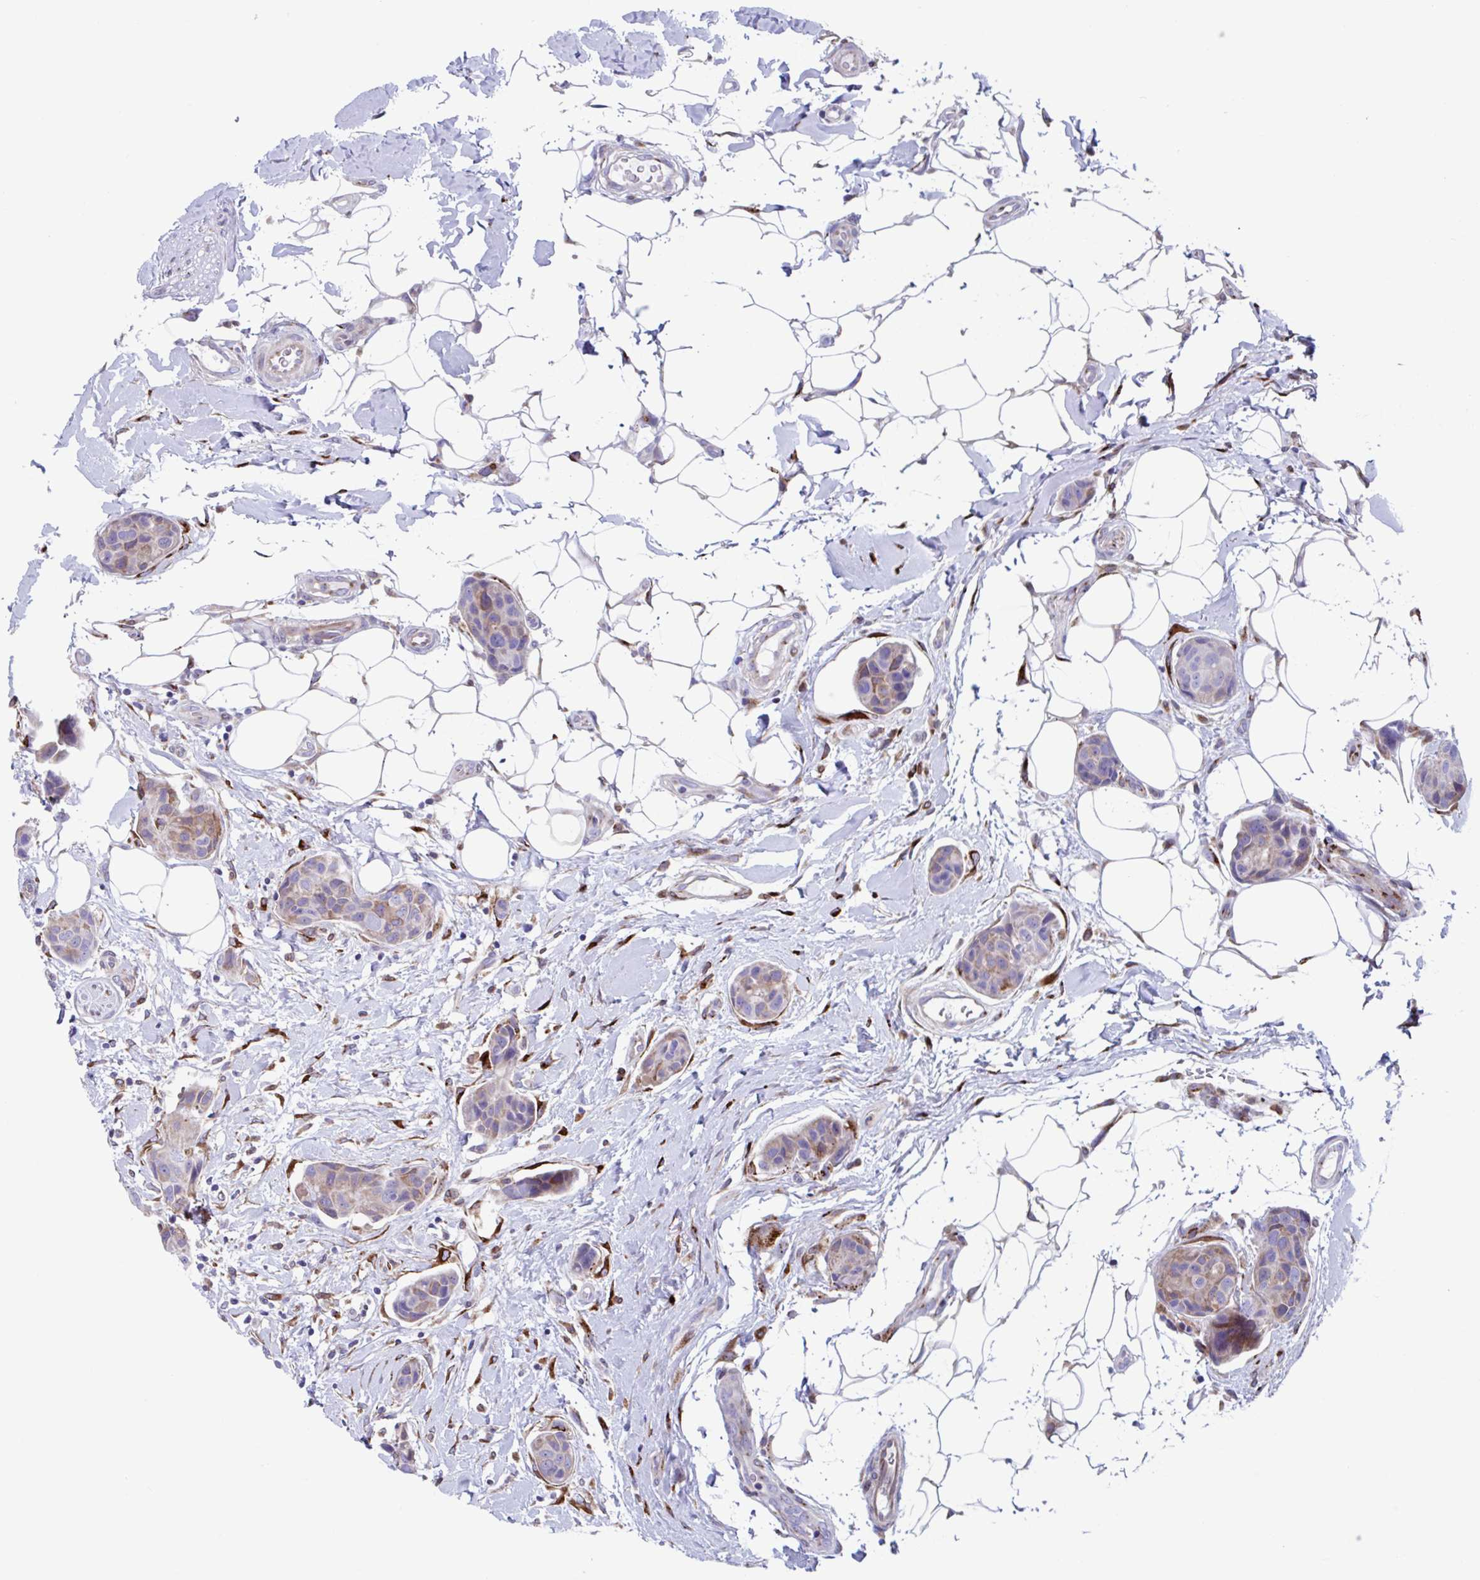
{"staining": {"intensity": "moderate", "quantity": "<25%", "location": "cytoplasmic/membranous"}, "tissue": "breast cancer", "cell_type": "Tumor cells", "image_type": "cancer", "snomed": [{"axis": "morphology", "description": "Duct carcinoma"}, {"axis": "topography", "description": "Breast"}, {"axis": "topography", "description": "Lymph node"}], "caption": "Breast cancer stained with a protein marker shows moderate staining in tumor cells.", "gene": "RFK", "patient": {"sex": "female", "age": 80}}